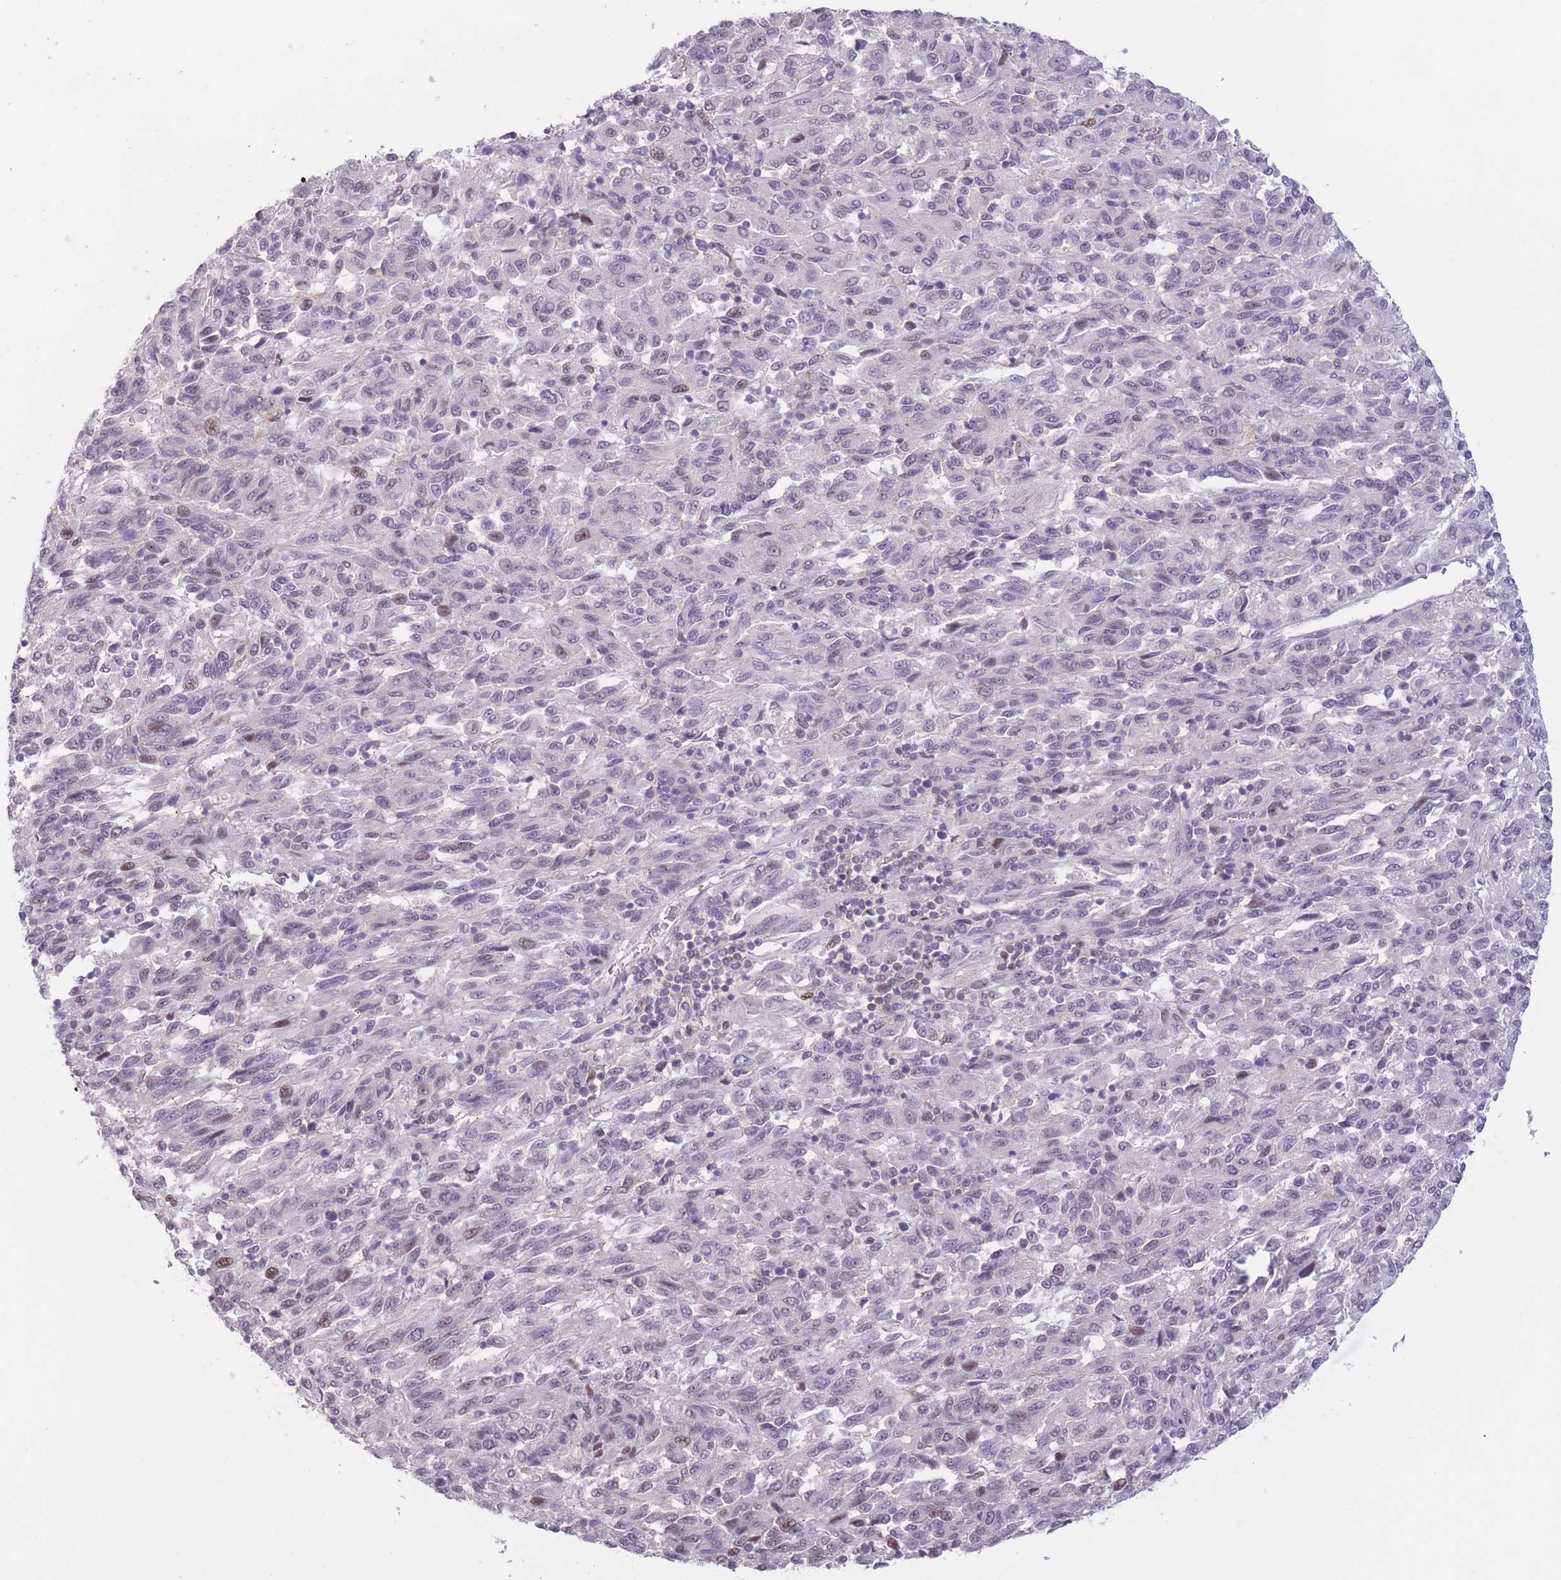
{"staining": {"intensity": "weak", "quantity": "<25%", "location": "nuclear"}, "tissue": "melanoma", "cell_type": "Tumor cells", "image_type": "cancer", "snomed": [{"axis": "morphology", "description": "Malignant melanoma, Metastatic site"}, {"axis": "topography", "description": "Lung"}], "caption": "High magnification brightfield microscopy of malignant melanoma (metastatic site) stained with DAB (brown) and counterstained with hematoxylin (blue): tumor cells show no significant positivity.", "gene": "ZNF439", "patient": {"sex": "male", "age": 64}}